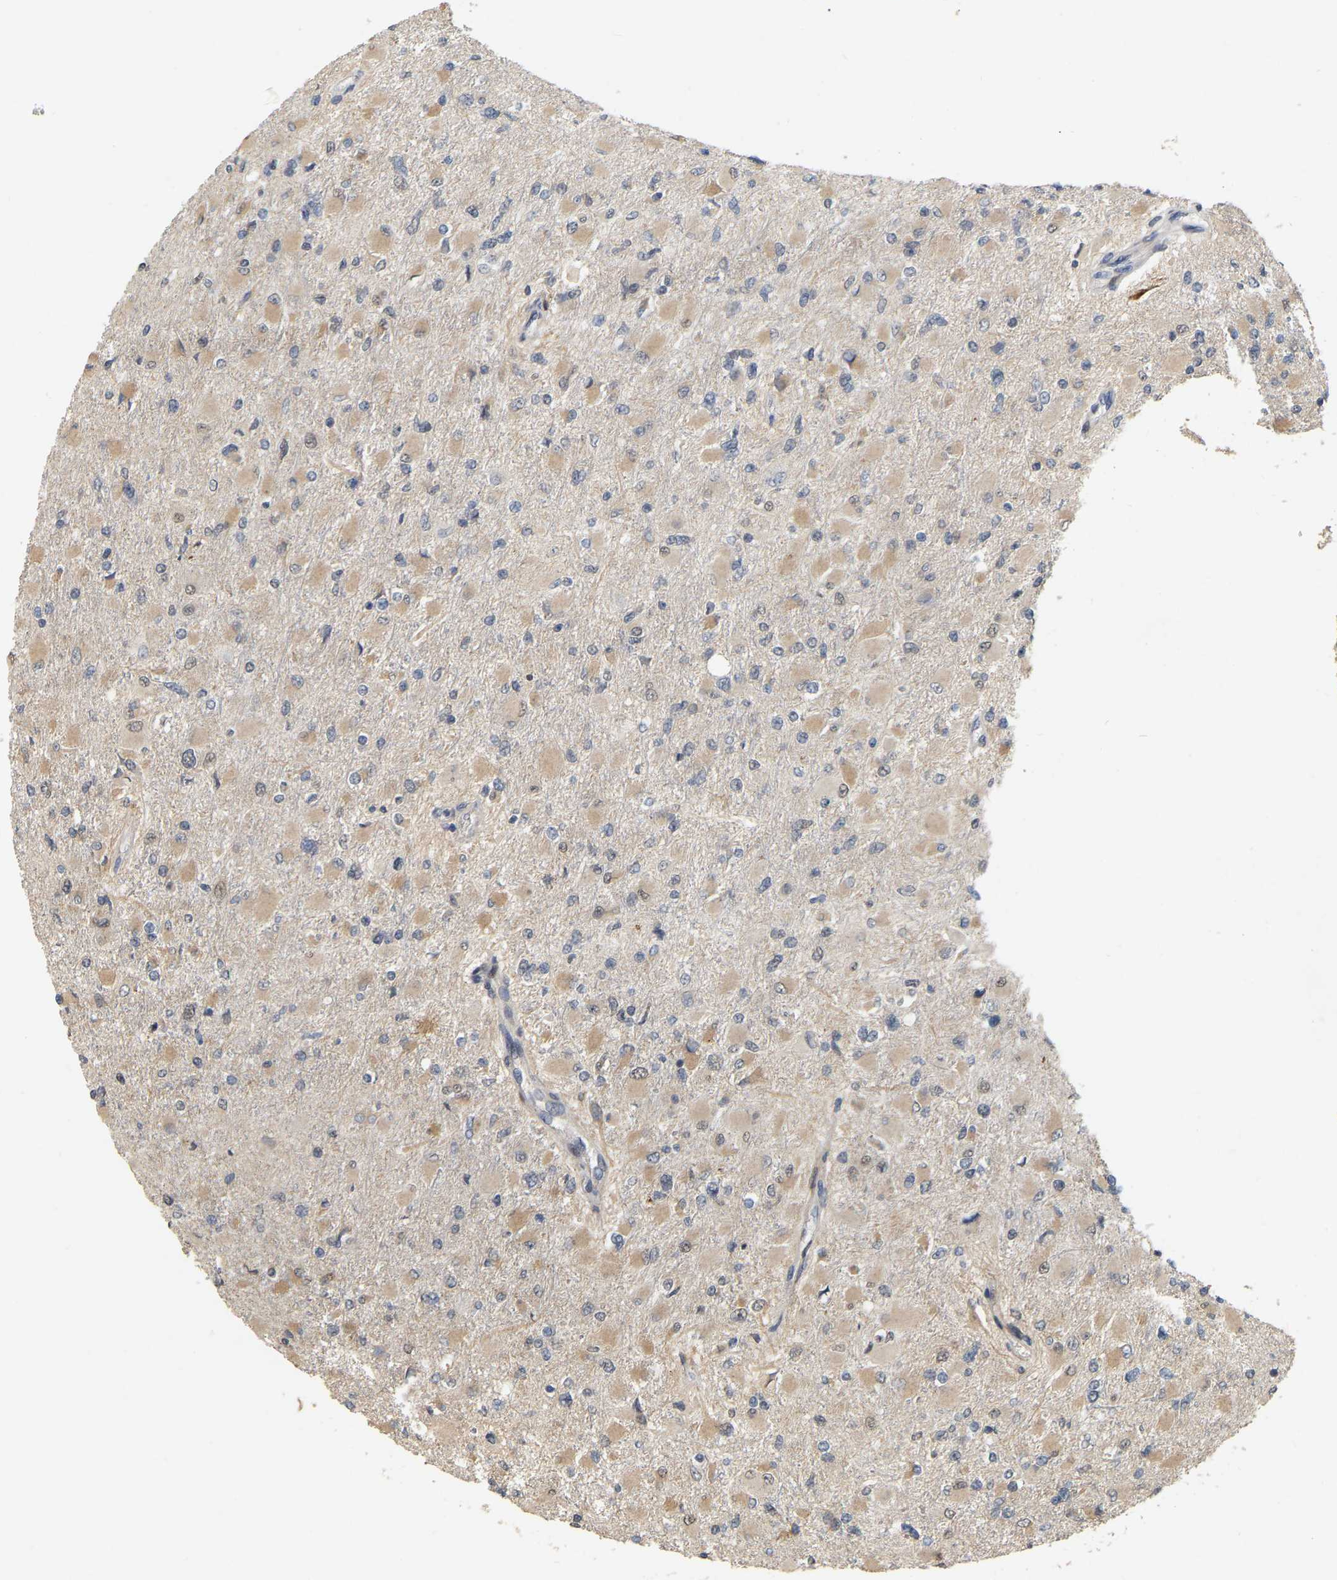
{"staining": {"intensity": "weak", "quantity": "25%-75%", "location": "cytoplasmic/membranous"}, "tissue": "glioma", "cell_type": "Tumor cells", "image_type": "cancer", "snomed": [{"axis": "morphology", "description": "Glioma, malignant, High grade"}, {"axis": "topography", "description": "Cerebral cortex"}], "caption": "The micrograph displays immunohistochemical staining of glioma. There is weak cytoplasmic/membranous positivity is present in about 25%-75% of tumor cells. The staining was performed using DAB (3,3'-diaminobenzidine), with brown indicating positive protein expression. Nuclei are stained blue with hematoxylin.", "gene": "RUVBL1", "patient": {"sex": "female", "age": 36}}